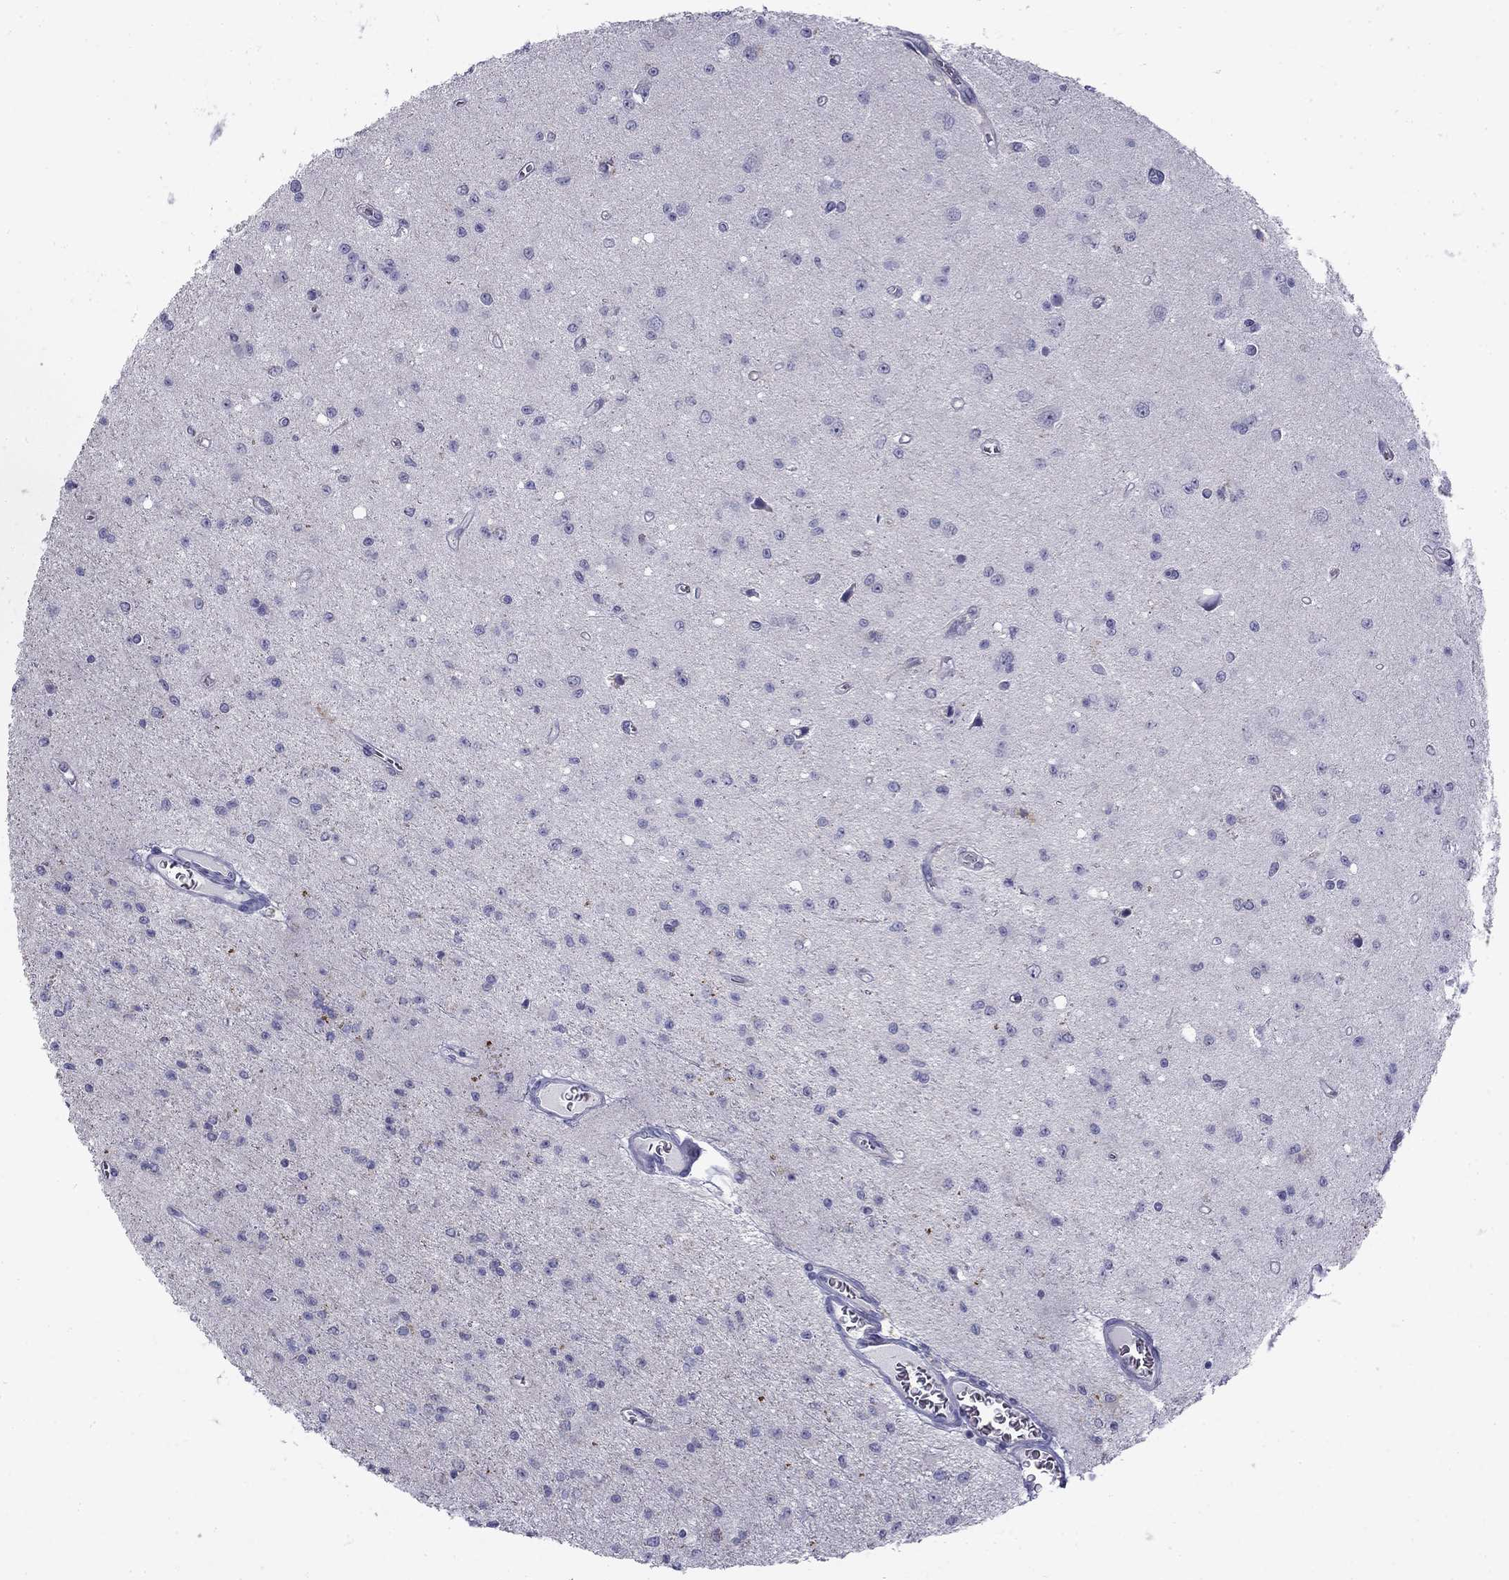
{"staining": {"intensity": "negative", "quantity": "none", "location": "none"}, "tissue": "glioma", "cell_type": "Tumor cells", "image_type": "cancer", "snomed": [{"axis": "morphology", "description": "Glioma, malignant, Low grade"}, {"axis": "topography", "description": "Brain"}], "caption": "This is an IHC image of human glioma. There is no expression in tumor cells.", "gene": "CLPSL2", "patient": {"sex": "female", "age": 45}}